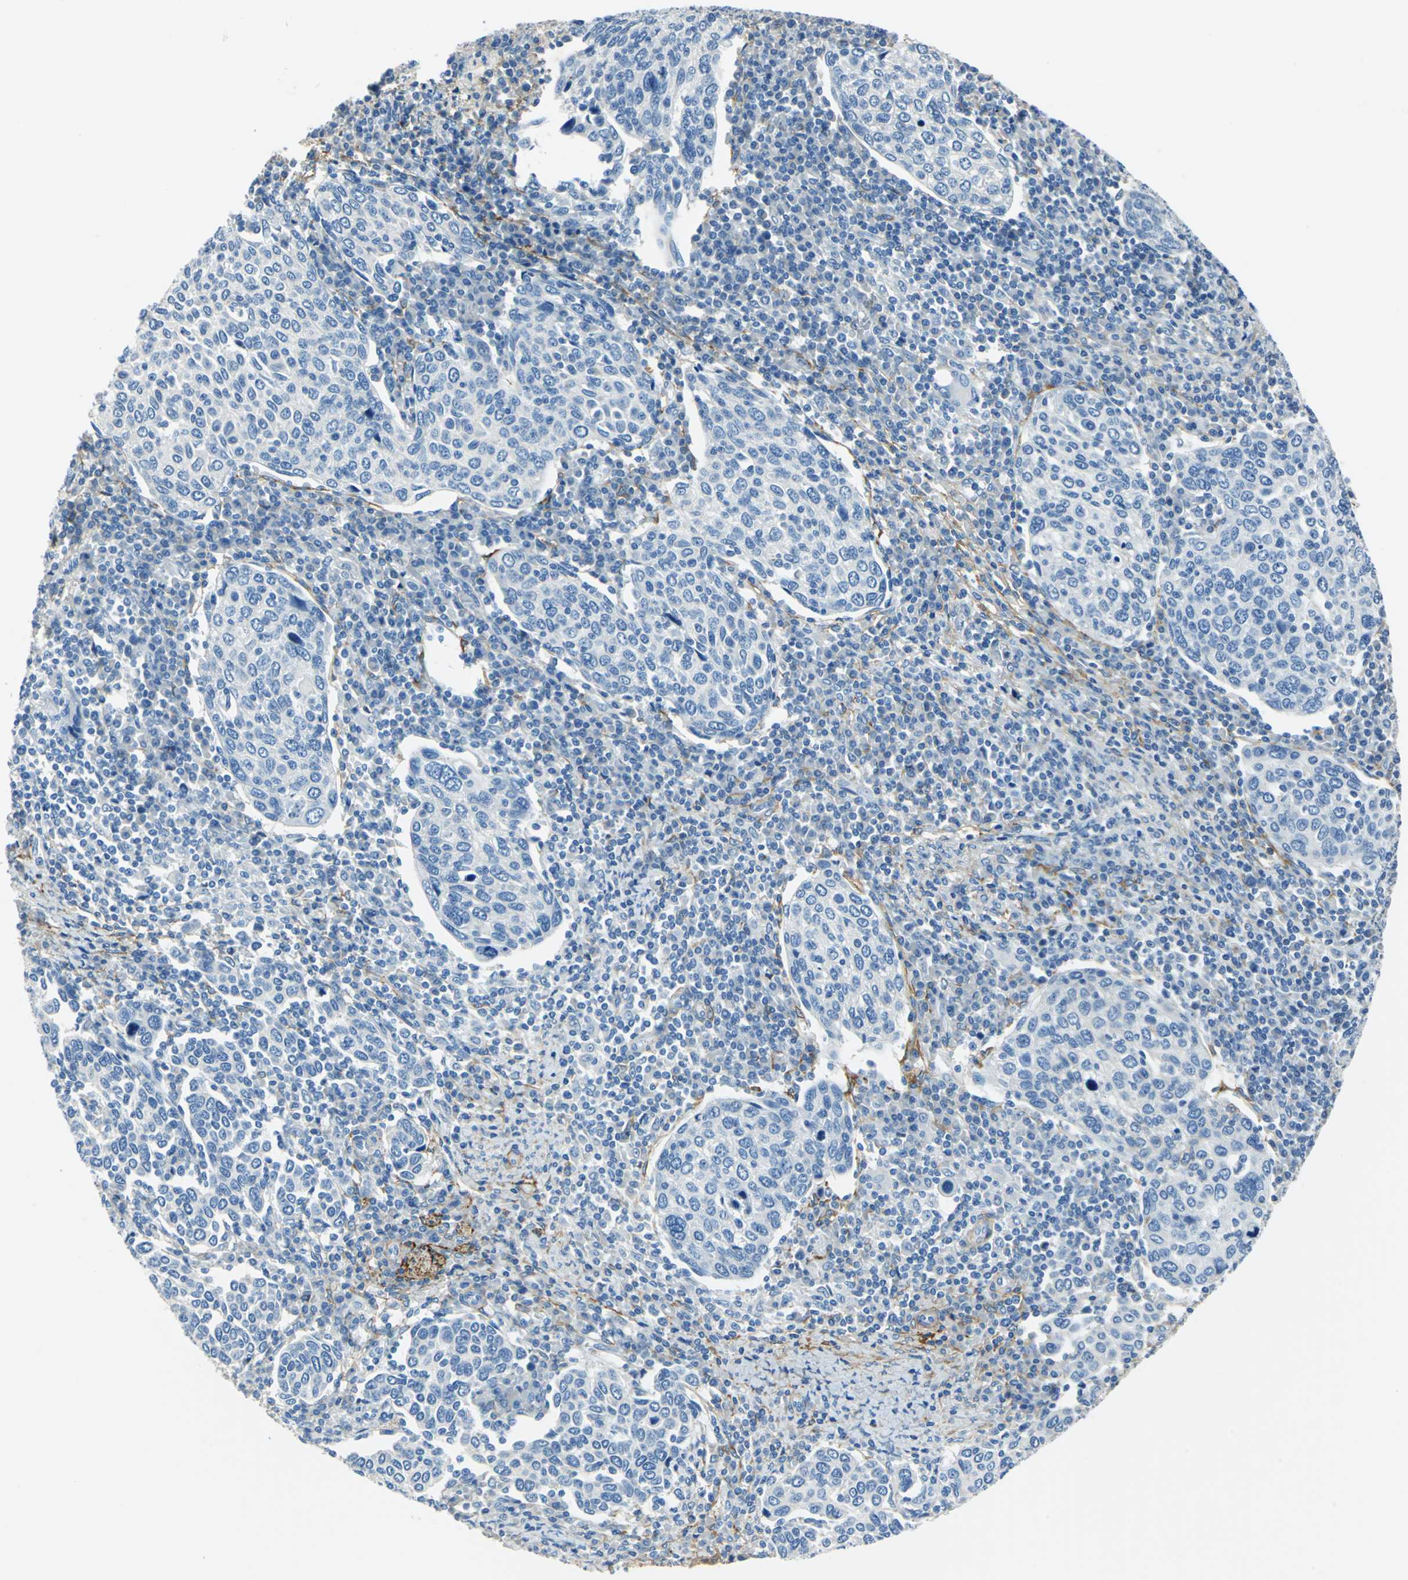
{"staining": {"intensity": "negative", "quantity": "none", "location": "none"}, "tissue": "cervical cancer", "cell_type": "Tumor cells", "image_type": "cancer", "snomed": [{"axis": "morphology", "description": "Squamous cell carcinoma, NOS"}, {"axis": "topography", "description": "Cervix"}], "caption": "The histopathology image shows no significant positivity in tumor cells of squamous cell carcinoma (cervical). The staining was performed using DAB (3,3'-diaminobenzidine) to visualize the protein expression in brown, while the nuclei were stained in blue with hematoxylin (Magnification: 20x).", "gene": "AKAP12", "patient": {"sex": "female", "age": 40}}